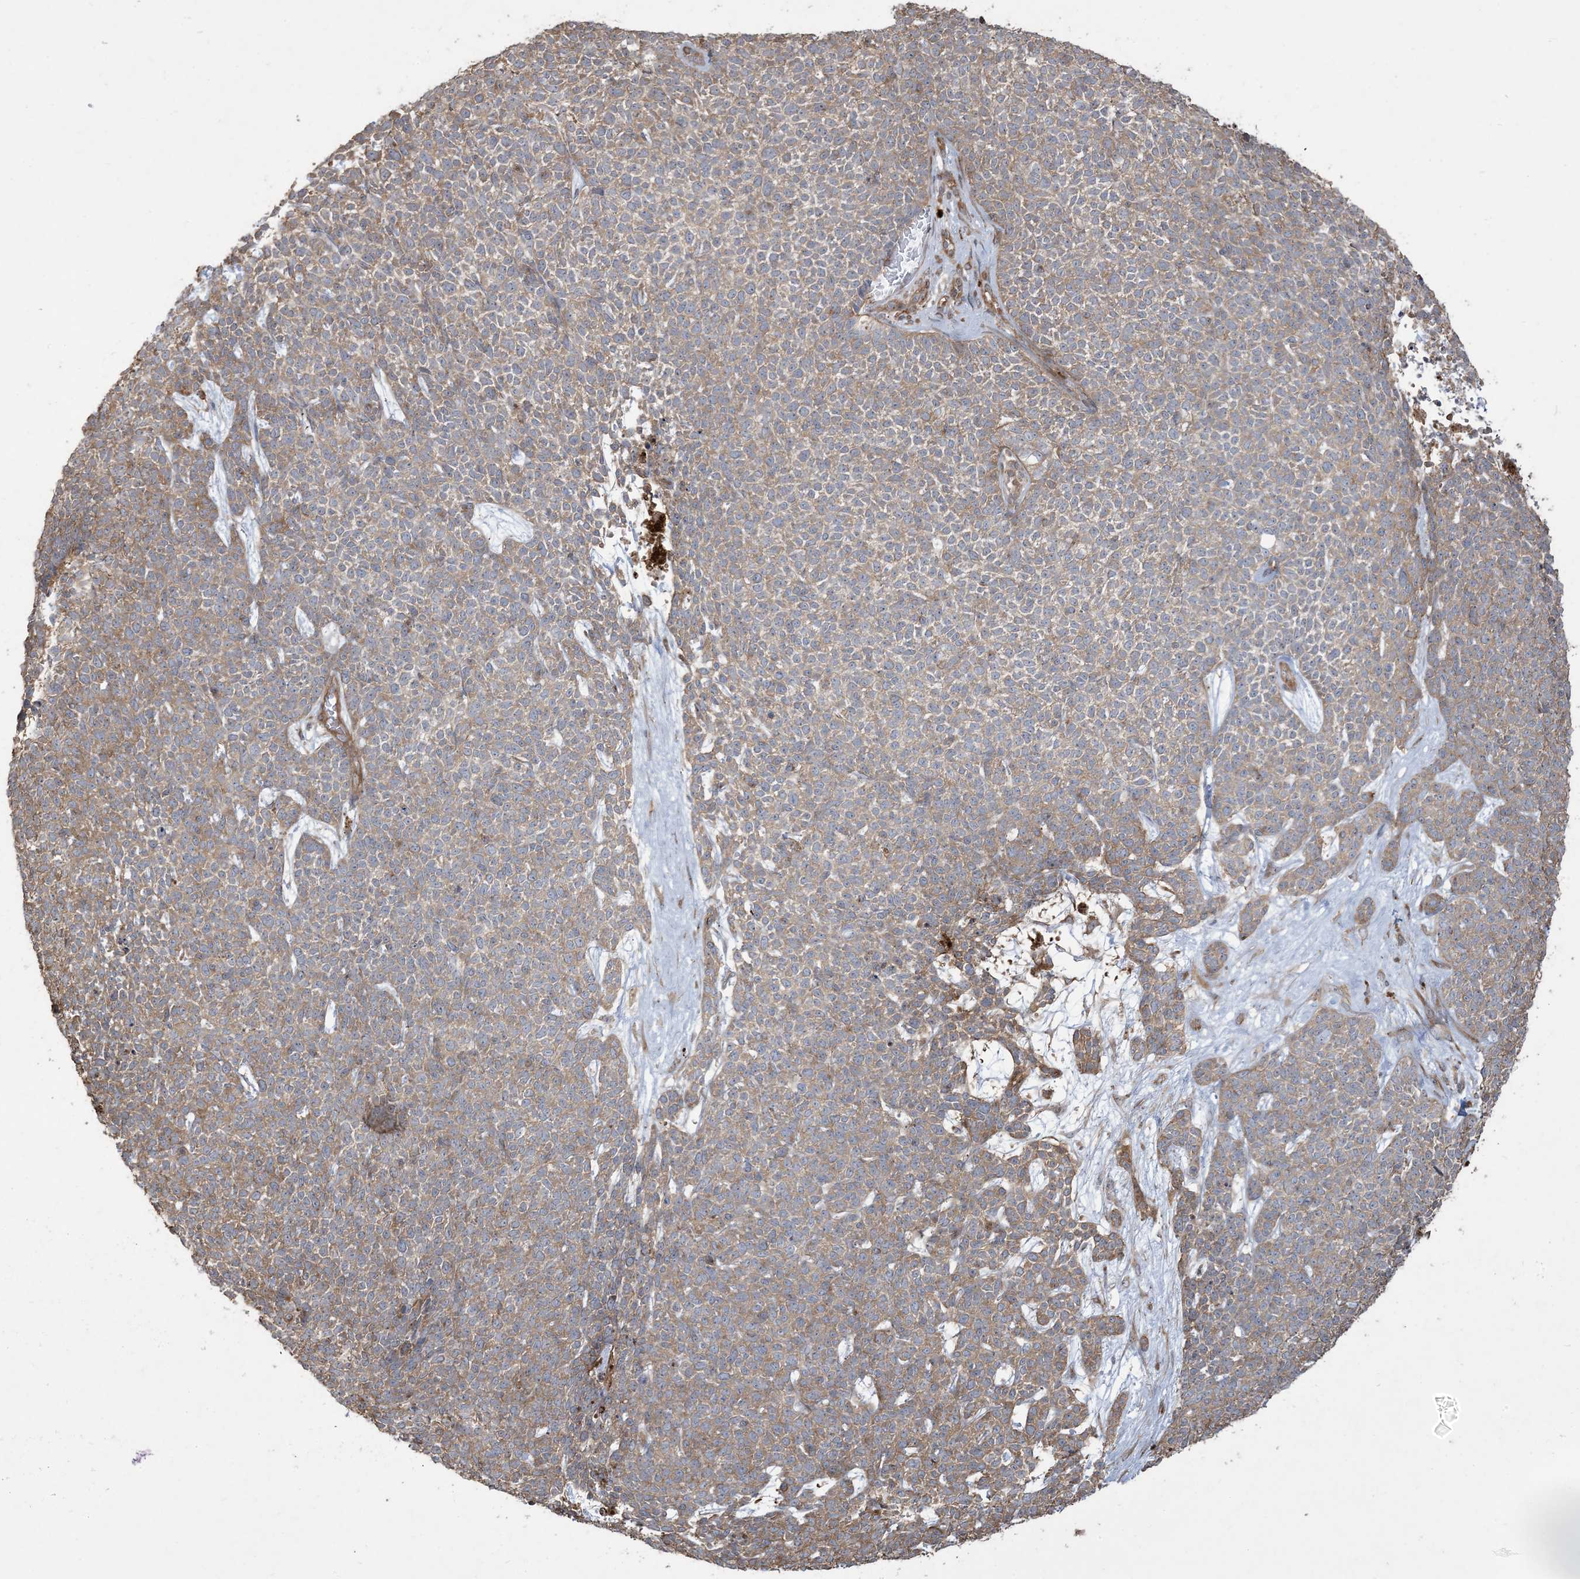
{"staining": {"intensity": "weak", "quantity": ">75%", "location": "cytoplasmic/membranous"}, "tissue": "skin cancer", "cell_type": "Tumor cells", "image_type": "cancer", "snomed": [{"axis": "morphology", "description": "Basal cell carcinoma"}, {"axis": "topography", "description": "Skin"}], "caption": "Immunohistochemistry of skin basal cell carcinoma shows low levels of weak cytoplasmic/membranous staining in about >75% of tumor cells. (IHC, brightfield microscopy, high magnification).", "gene": "KLHL18", "patient": {"sex": "female", "age": 84}}